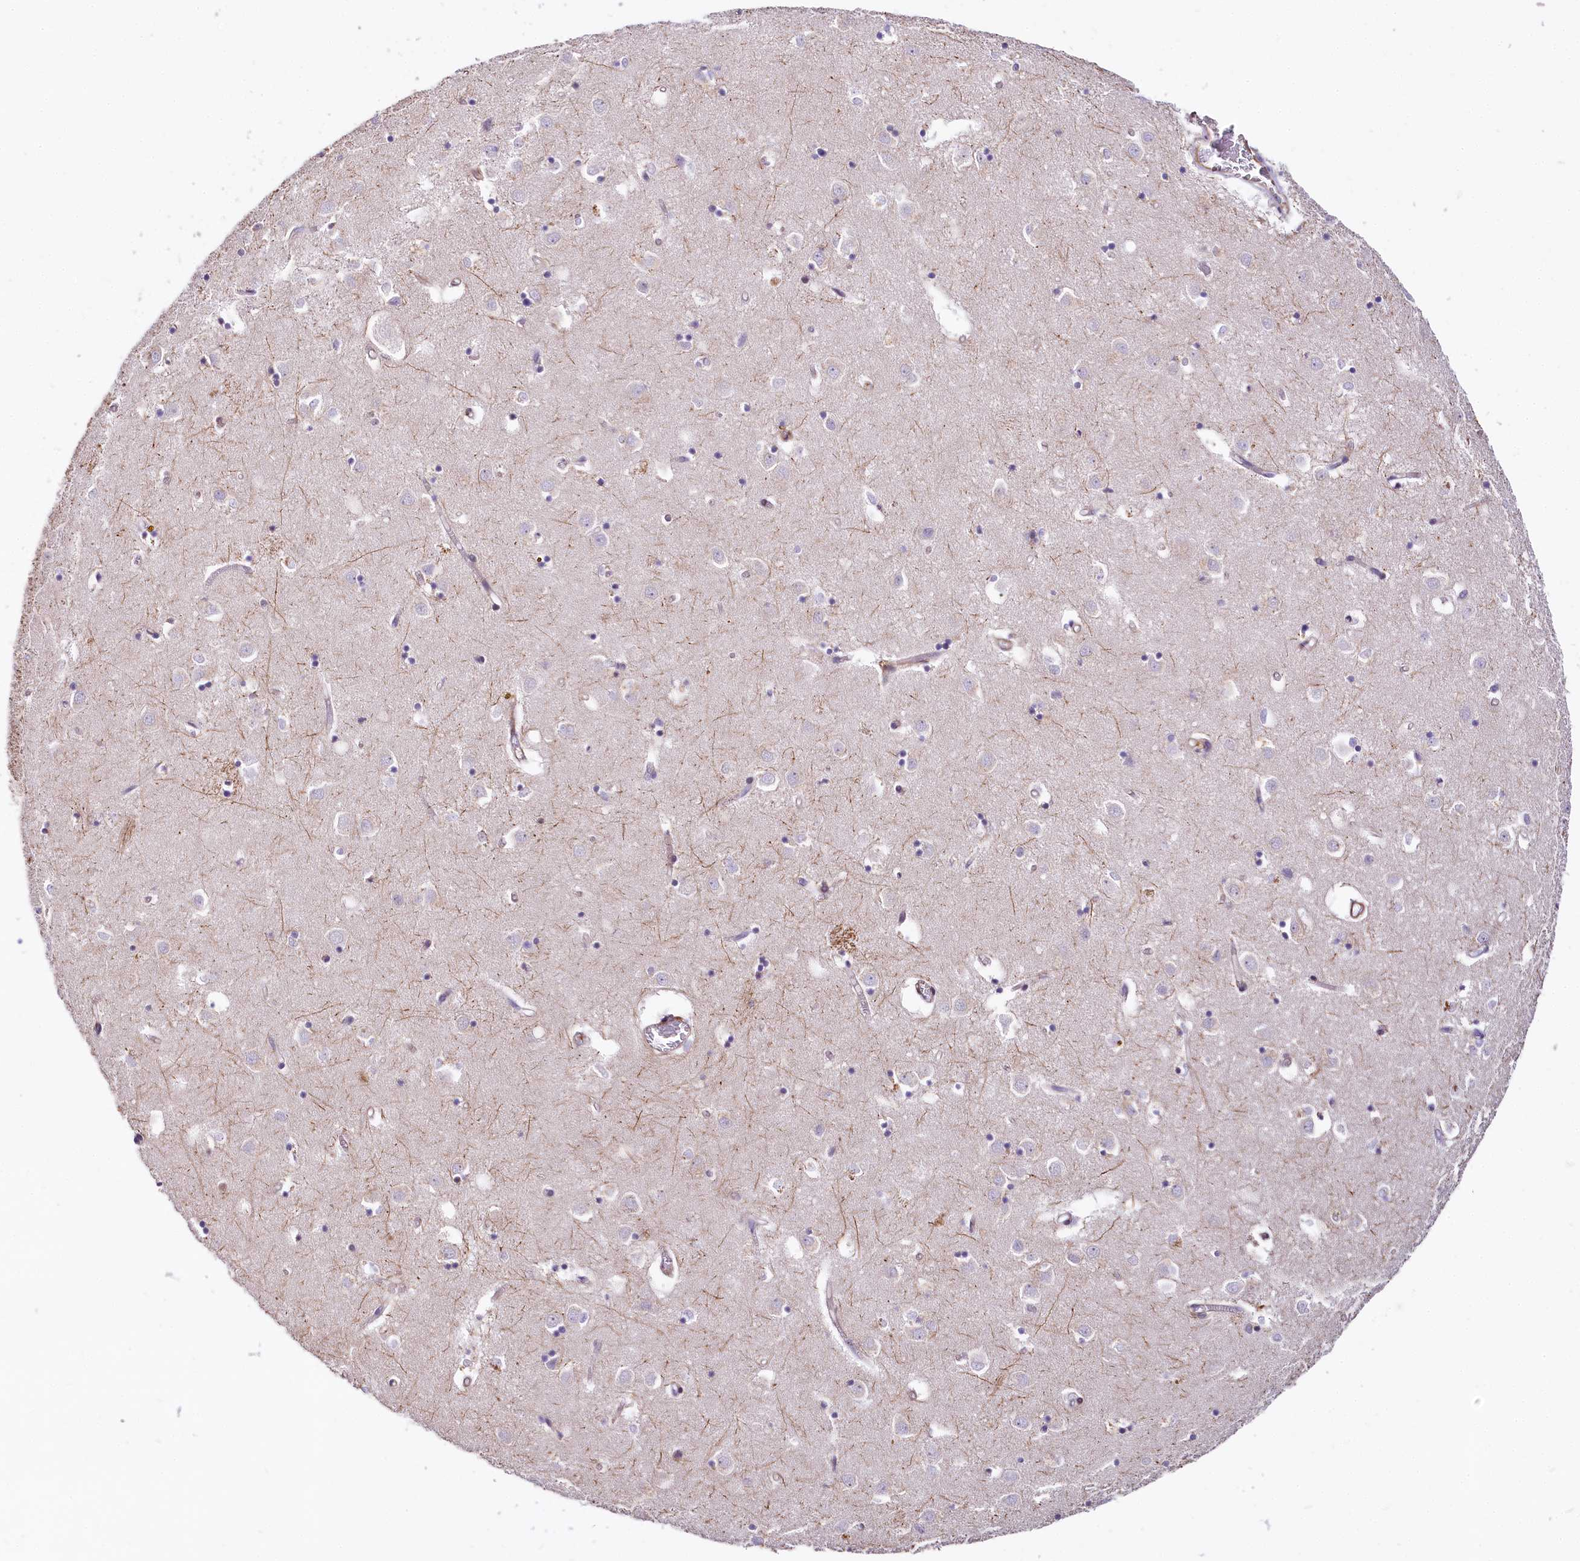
{"staining": {"intensity": "negative", "quantity": "none", "location": "none"}, "tissue": "caudate", "cell_type": "Glial cells", "image_type": "normal", "snomed": [{"axis": "morphology", "description": "Normal tissue, NOS"}, {"axis": "topography", "description": "Lateral ventricle wall"}], "caption": "DAB (3,3'-diaminobenzidine) immunohistochemical staining of normal caudate shows no significant expression in glial cells. Nuclei are stained in blue.", "gene": "FCHSD2", "patient": {"sex": "male", "age": 70}}